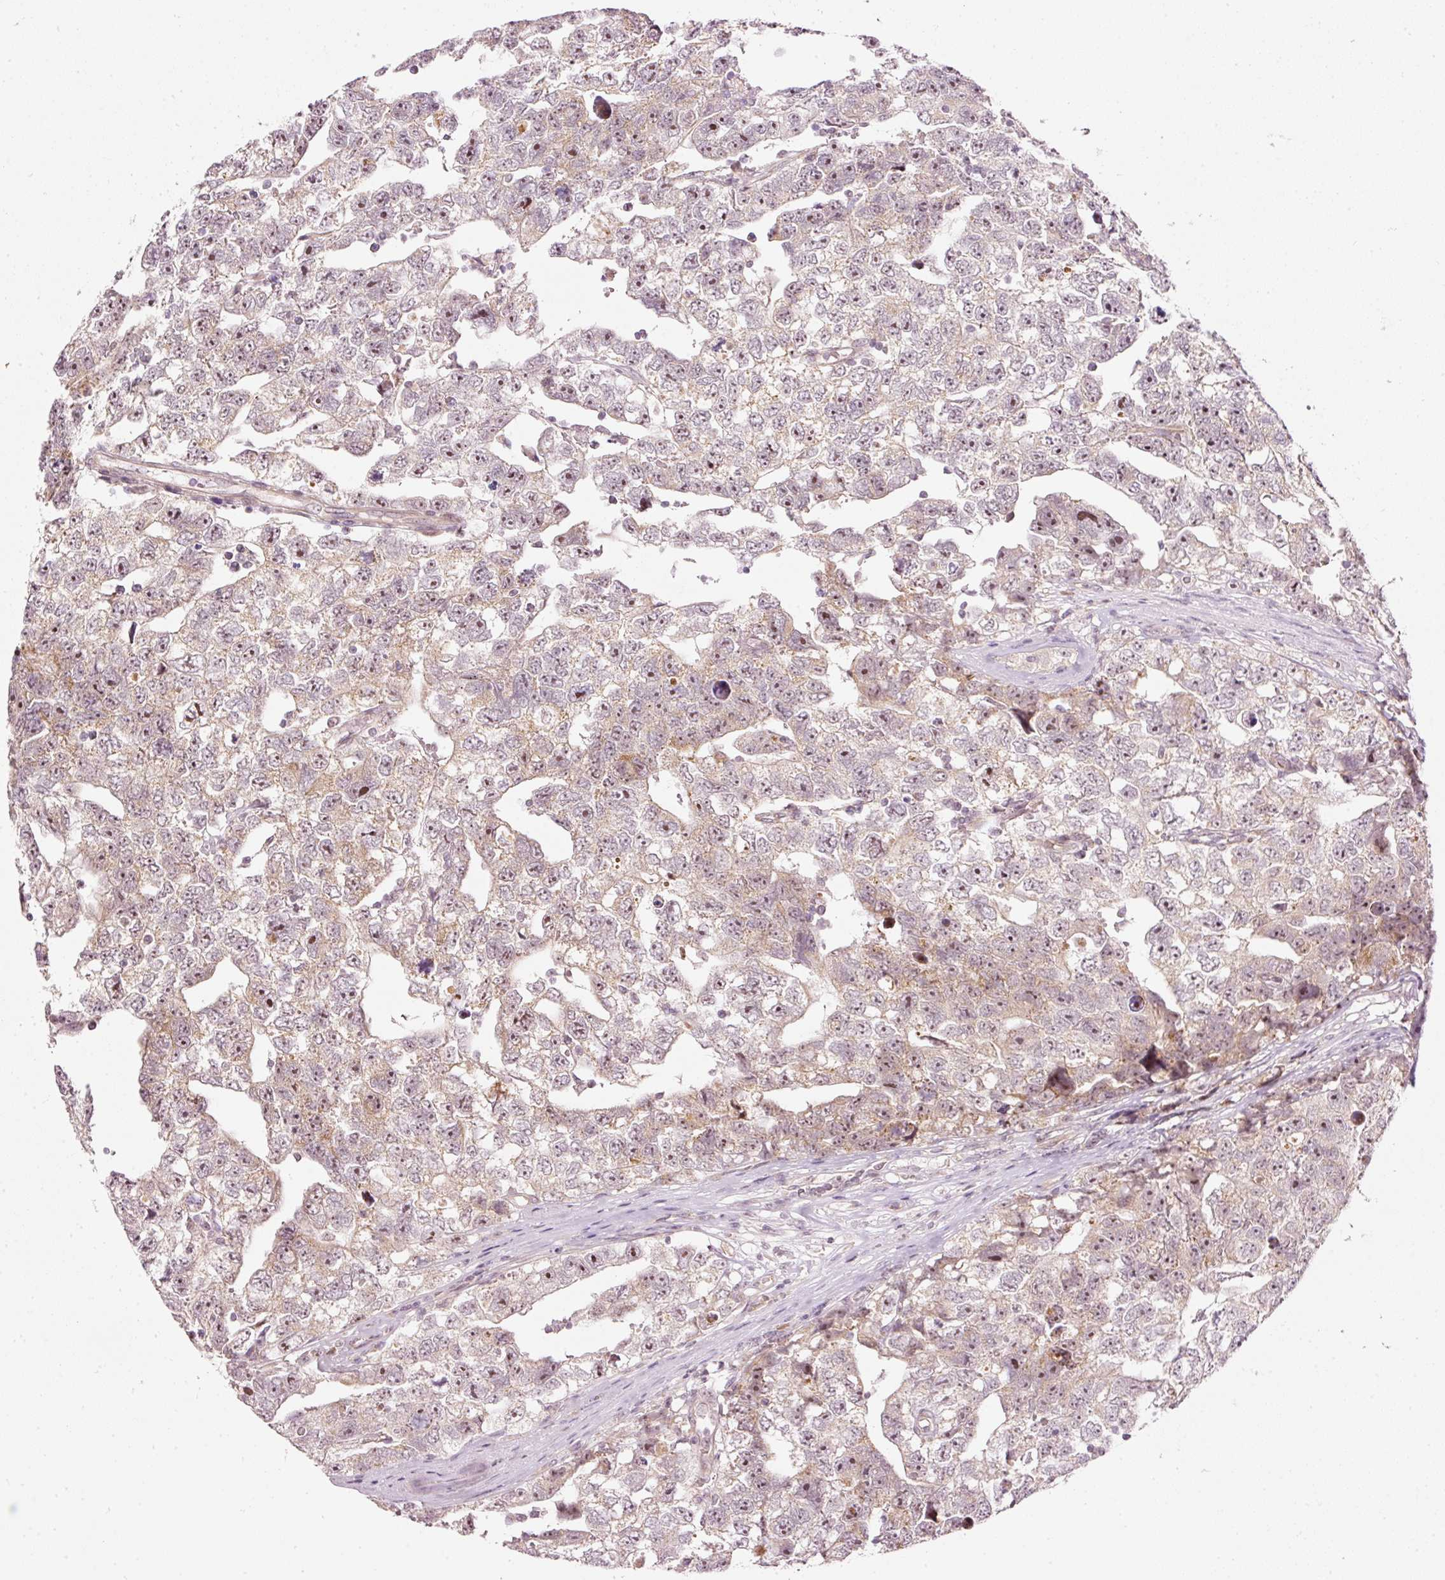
{"staining": {"intensity": "moderate", "quantity": "25%-75%", "location": "nuclear"}, "tissue": "testis cancer", "cell_type": "Tumor cells", "image_type": "cancer", "snomed": [{"axis": "morphology", "description": "Carcinoma, Embryonal, NOS"}, {"axis": "topography", "description": "Testis"}], "caption": "A high-resolution photomicrograph shows immunohistochemistry staining of testis cancer (embryonal carcinoma), which reveals moderate nuclear positivity in about 25%-75% of tumor cells.", "gene": "CDC20B", "patient": {"sex": "male", "age": 22}}